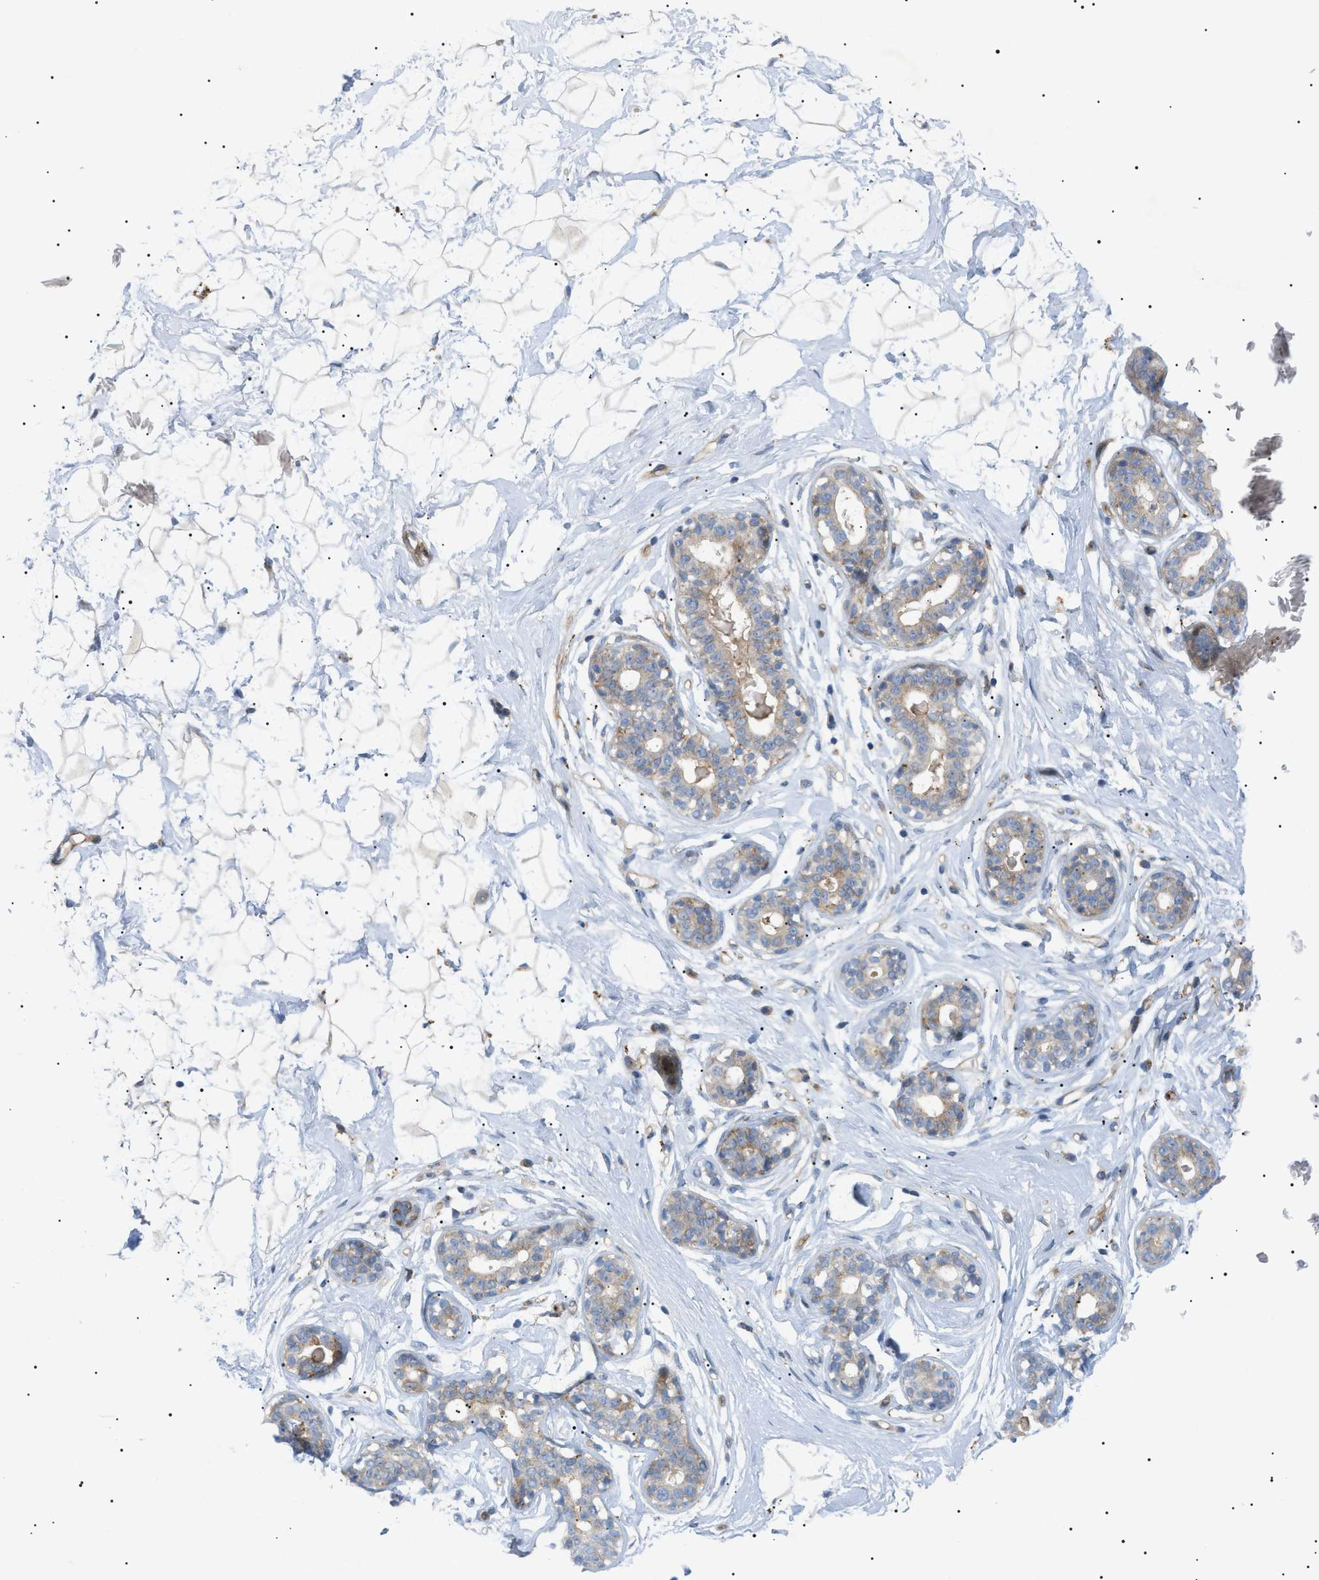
{"staining": {"intensity": "negative", "quantity": "none", "location": "none"}, "tissue": "breast", "cell_type": "Adipocytes", "image_type": "normal", "snomed": [{"axis": "morphology", "description": "Normal tissue, NOS"}, {"axis": "topography", "description": "Breast"}], "caption": "An immunohistochemistry image of normal breast is shown. There is no staining in adipocytes of breast.", "gene": "SFXN5", "patient": {"sex": "female", "age": 23}}